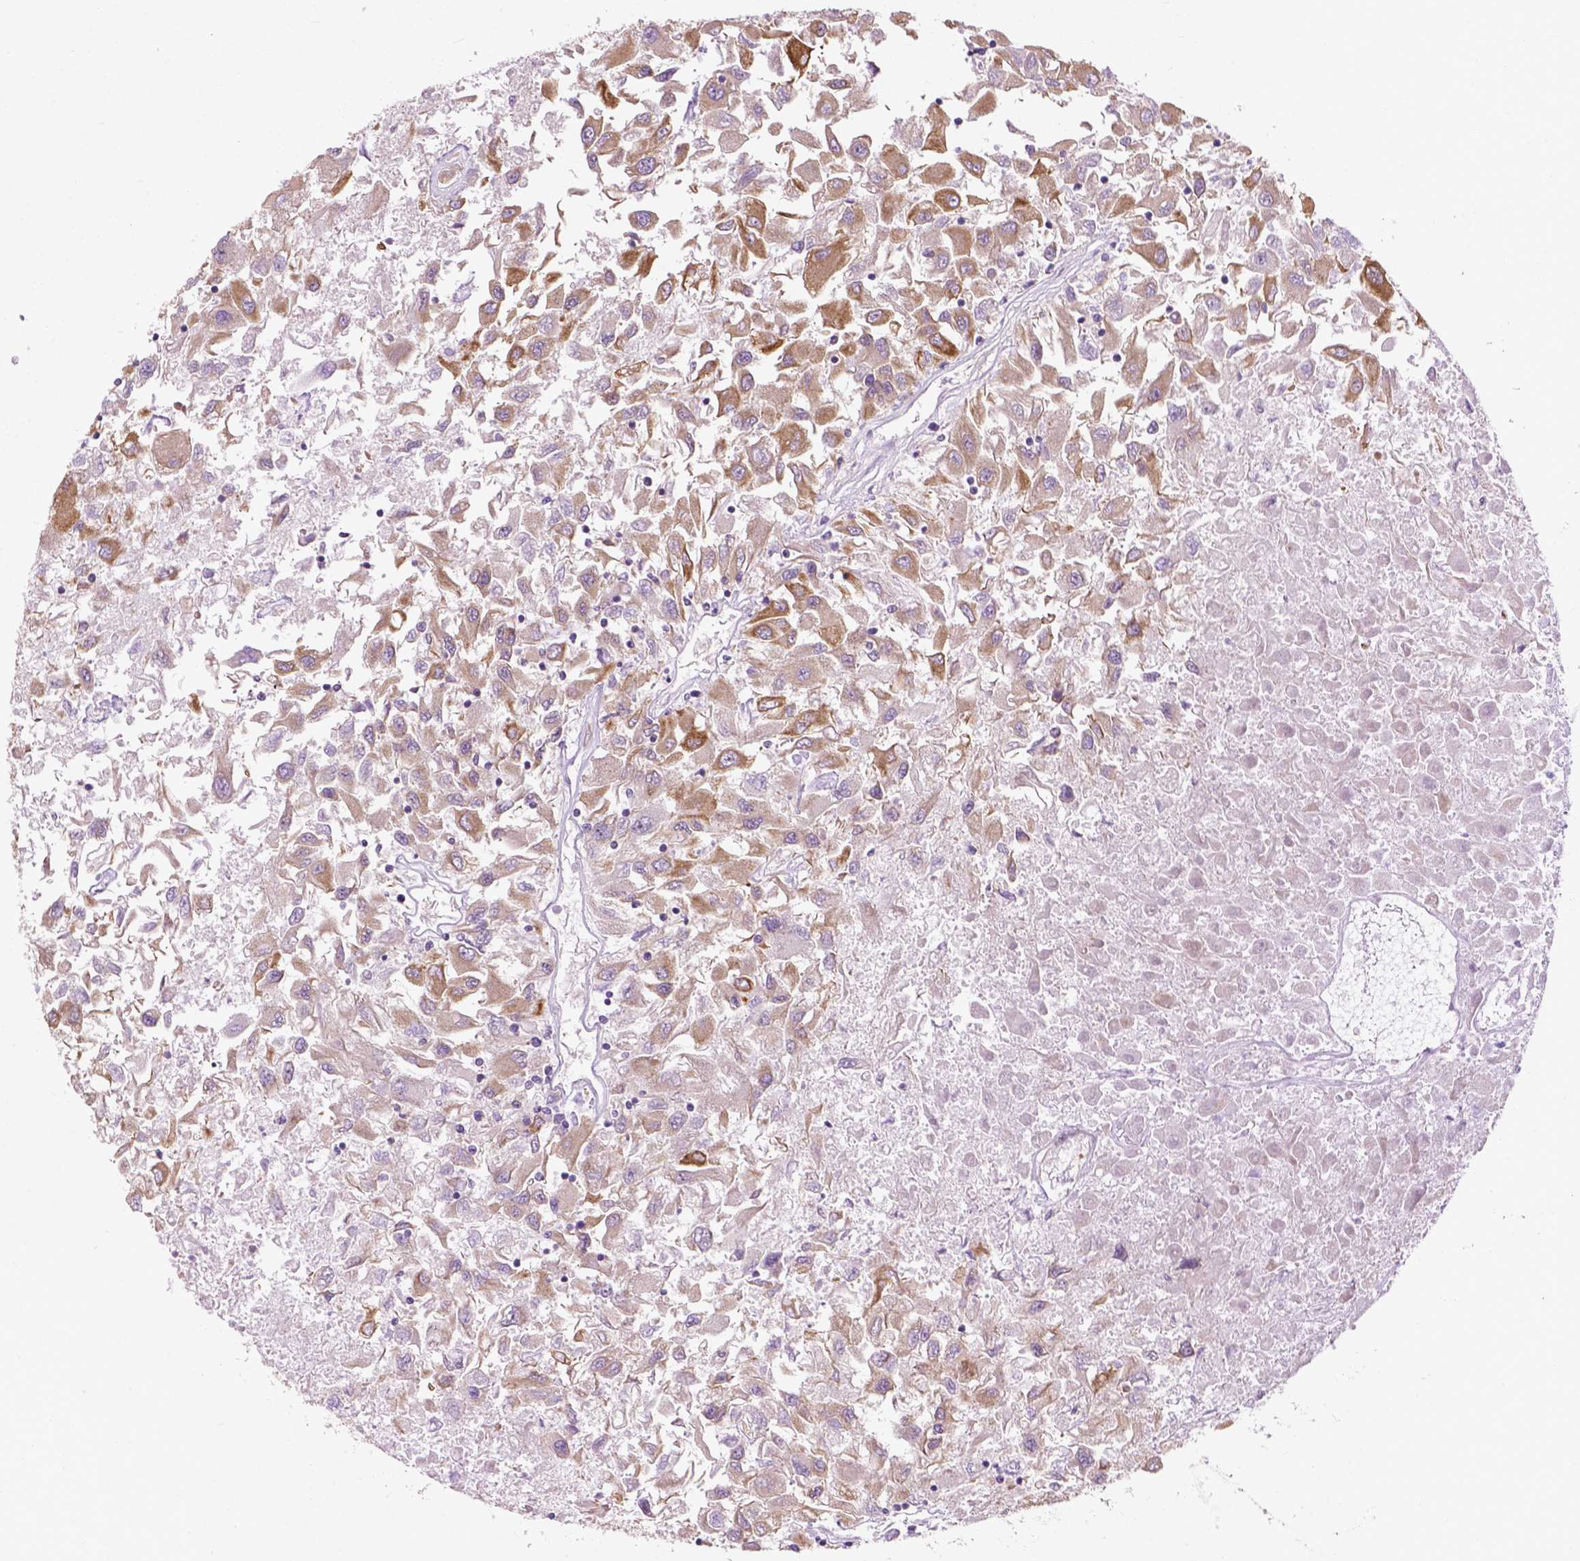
{"staining": {"intensity": "moderate", "quantity": "<25%", "location": "cytoplasmic/membranous"}, "tissue": "renal cancer", "cell_type": "Tumor cells", "image_type": "cancer", "snomed": [{"axis": "morphology", "description": "Adenocarcinoma, NOS"}, {"axis": "topography", "description": "Kidney"}], "caption": "A brown stain labels moderate cytoplasmic/membranous staining of a protein in renal cancer (adenocarcinoma) tumor cells.", "gene": "MZT1", "patient": {"sex": "female", "age": 76}}